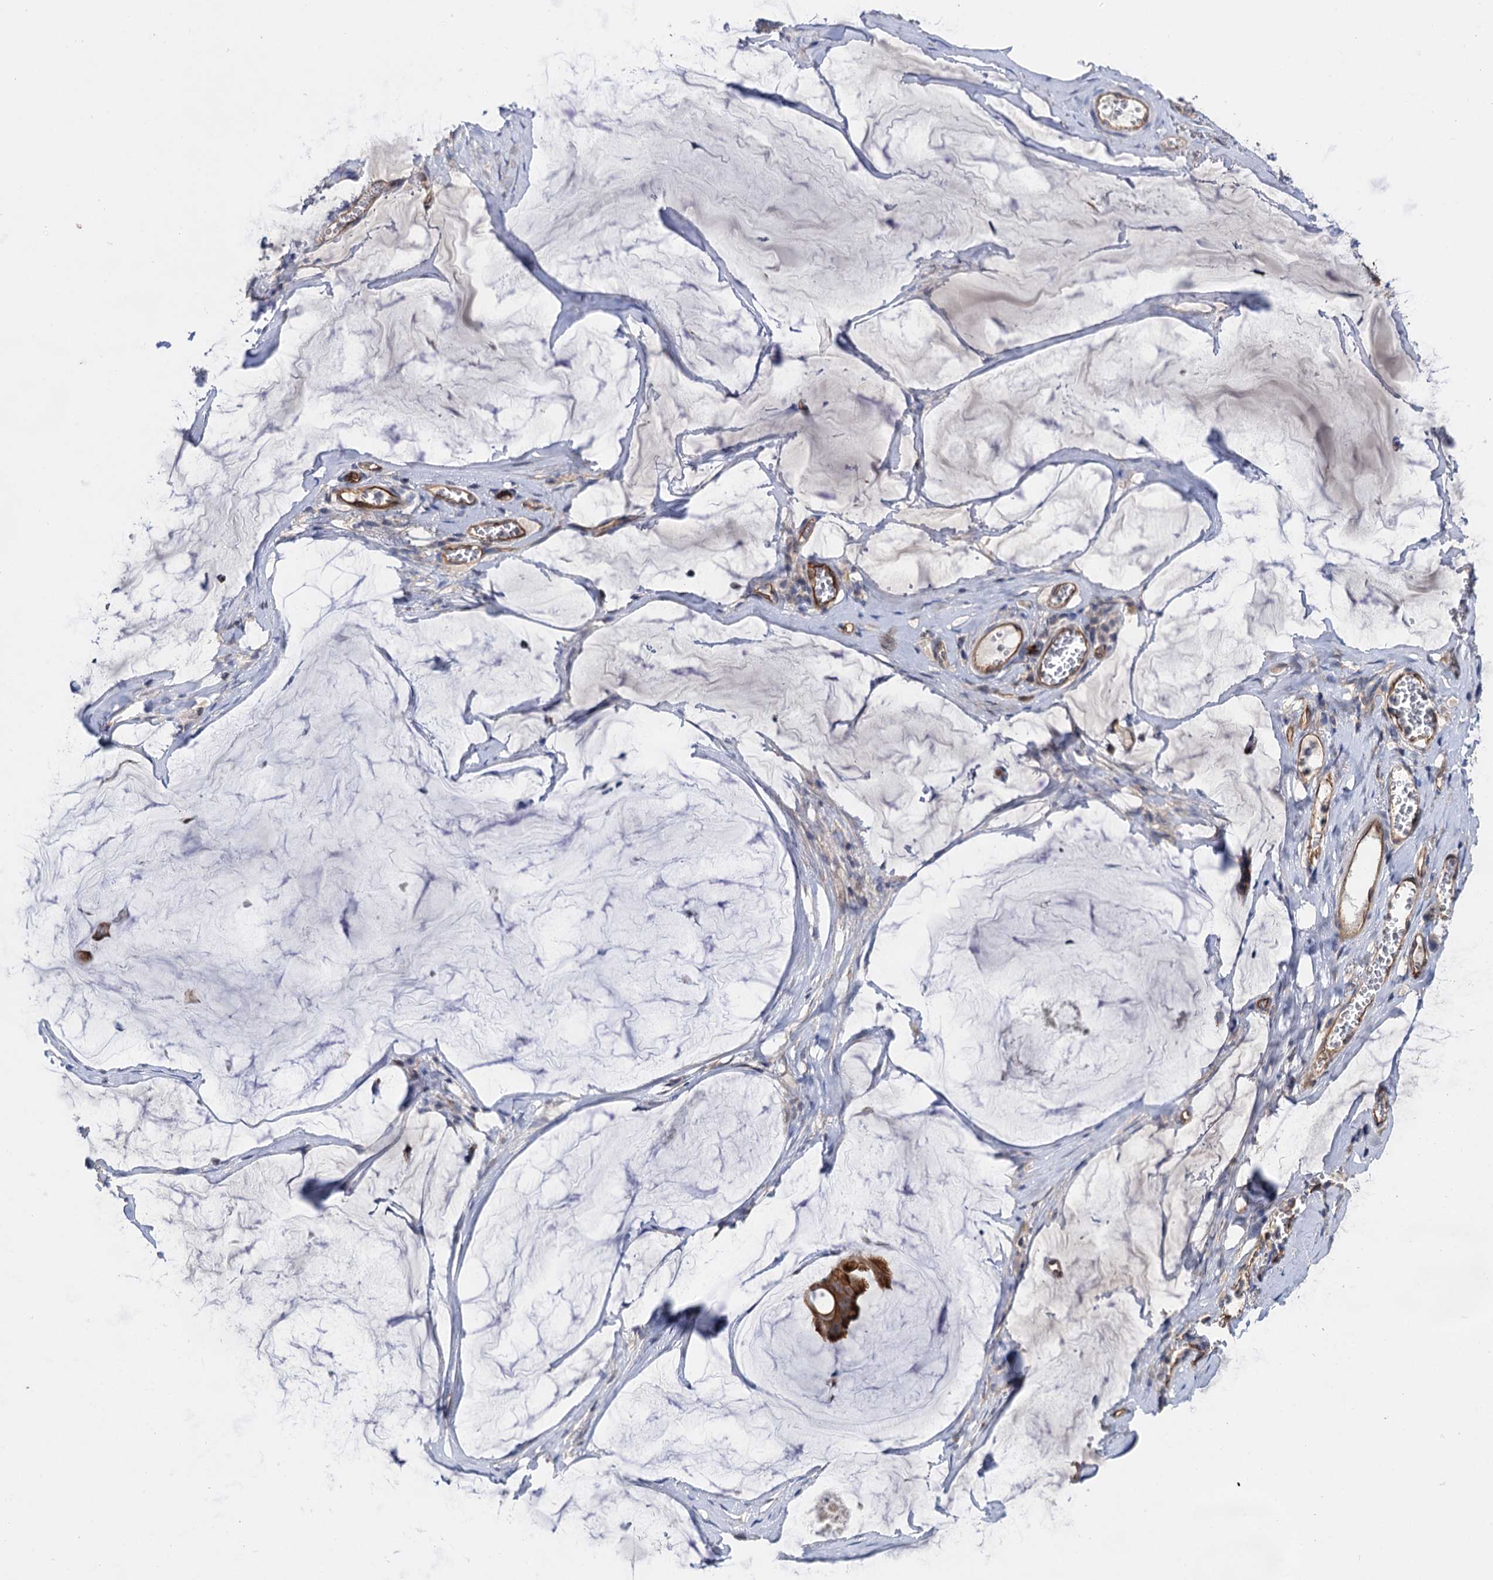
{"staining": {"intensity": "strong", "quantity": ">75%", "location": "cytoplasmic/membranous"}, "tissue": "ovarian cancer", "cell_type": "Tumor cells", "image_type": "cancer", "snomed": [{"axis": "morphology", "description": "Cystadenocarcinoma, mucinous, NOS"}, {"axis": "topography", "description": "Ovary"}], "caption": "This micrograph shows ovarian cancer stained with immunohistochemistry (IHC) to label a protein in brown. The cytoplasmic/membranous of tumor cells show strong positivity for the protein. Nuclei are counter-stained blue.", "gene": "ABLIM1", "patient": {"sex": "female", "age": 73}}